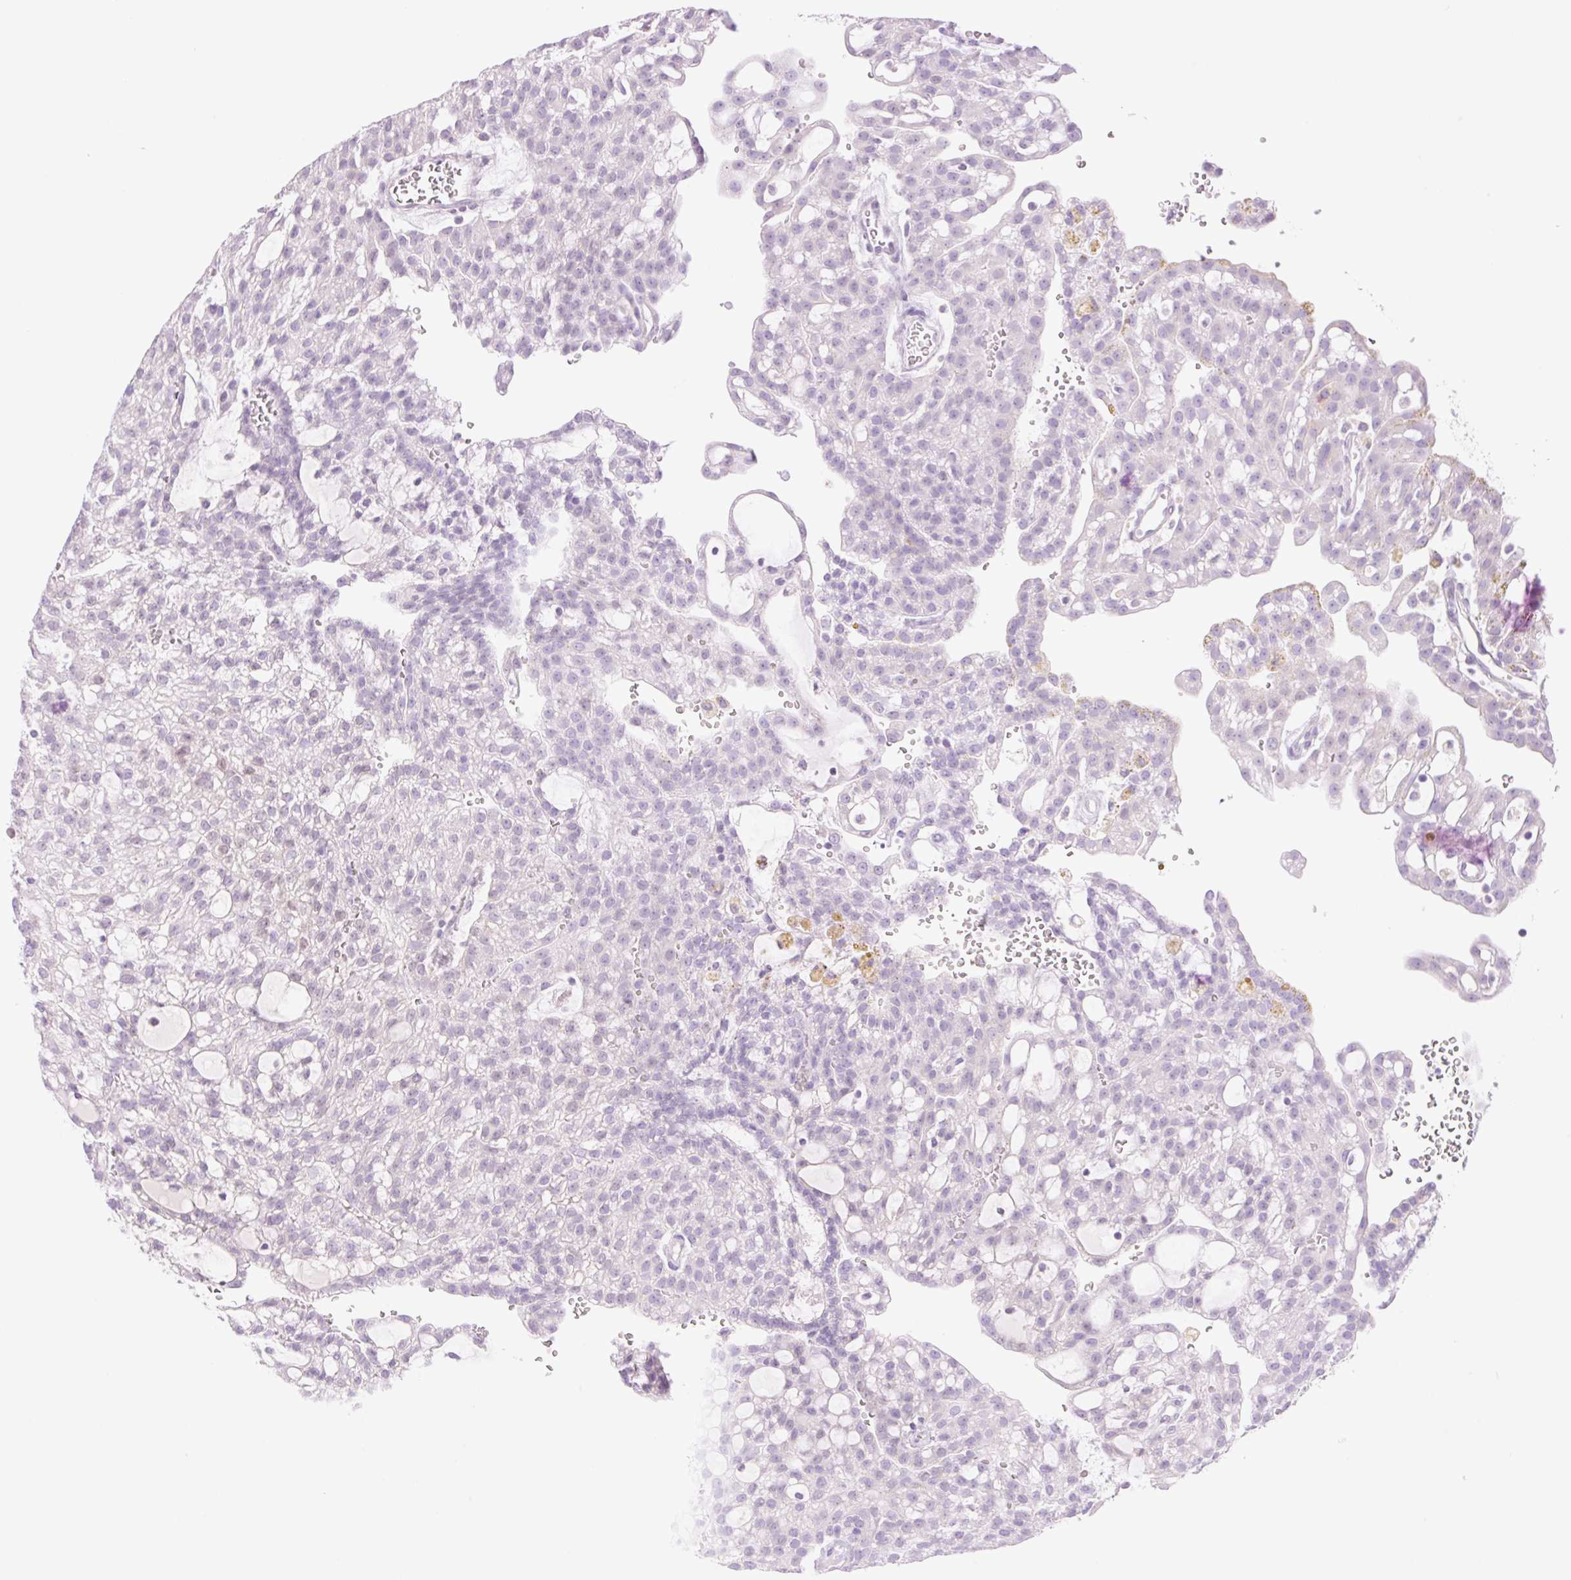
{"staining": {"intensity": "negative", "quantity": "none", "location": "none"}, "tissue": "renal cancer", "cell_type": "Tumor cells", "image_type": "cancer", "snomed": [{"axis": "morphology", "description": "Adenocarcinoma, NOS"}, {"axis": "topography", "description": "Kidney"}], "caption": "Immunohistochemical staining of human renal cancer shows no significant expression in tumor cells.", "gene": "TBX15", "patient": {"sex": "male", "age": 63}}